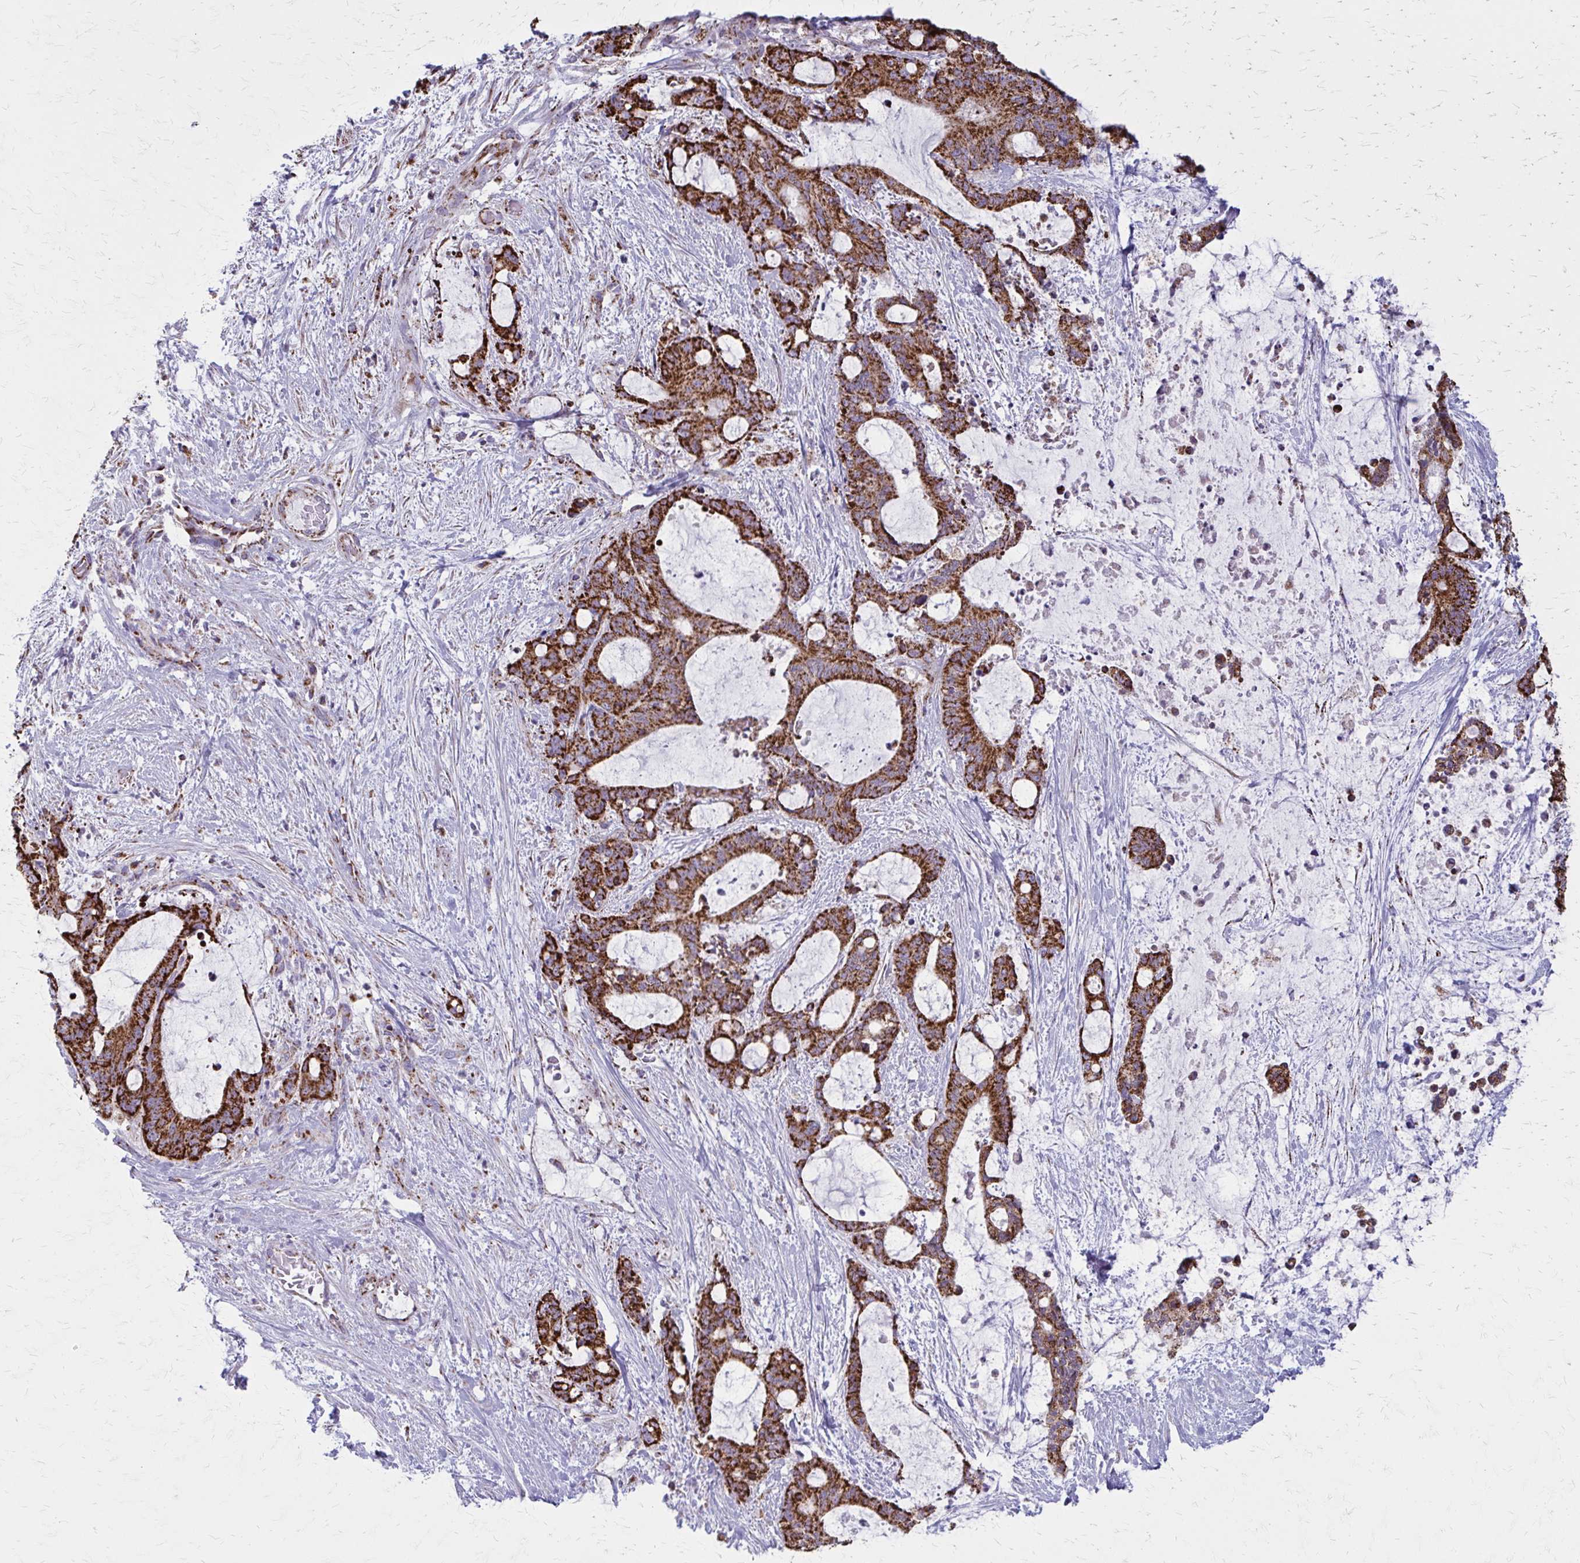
{"staining": {"intensity": "strong", "quantity": ">75%", "location": "cytoplasmic/membranous"}, "tissue": "liver cancer", "cell_type": "Tumor cells", "image_type": "cancer", "snomed": [{"axis": "morphology", "description": "Normal tissue, NOS"}, {"axis": "morphology", "description": "Cholangiocarcinoma"}, {"axis": "topography", "description": "Liver"}, {"axis": "topography", "description": "Peripheral nerve tissue"}], "caption": "Tumor cells show high levels of strong cytoplasmic/membranous expression in about >75% of cells in human liver cholangiocarcinoma.", "gene": "TVP23A", "patient": {"sex": "female", "age": 73}}